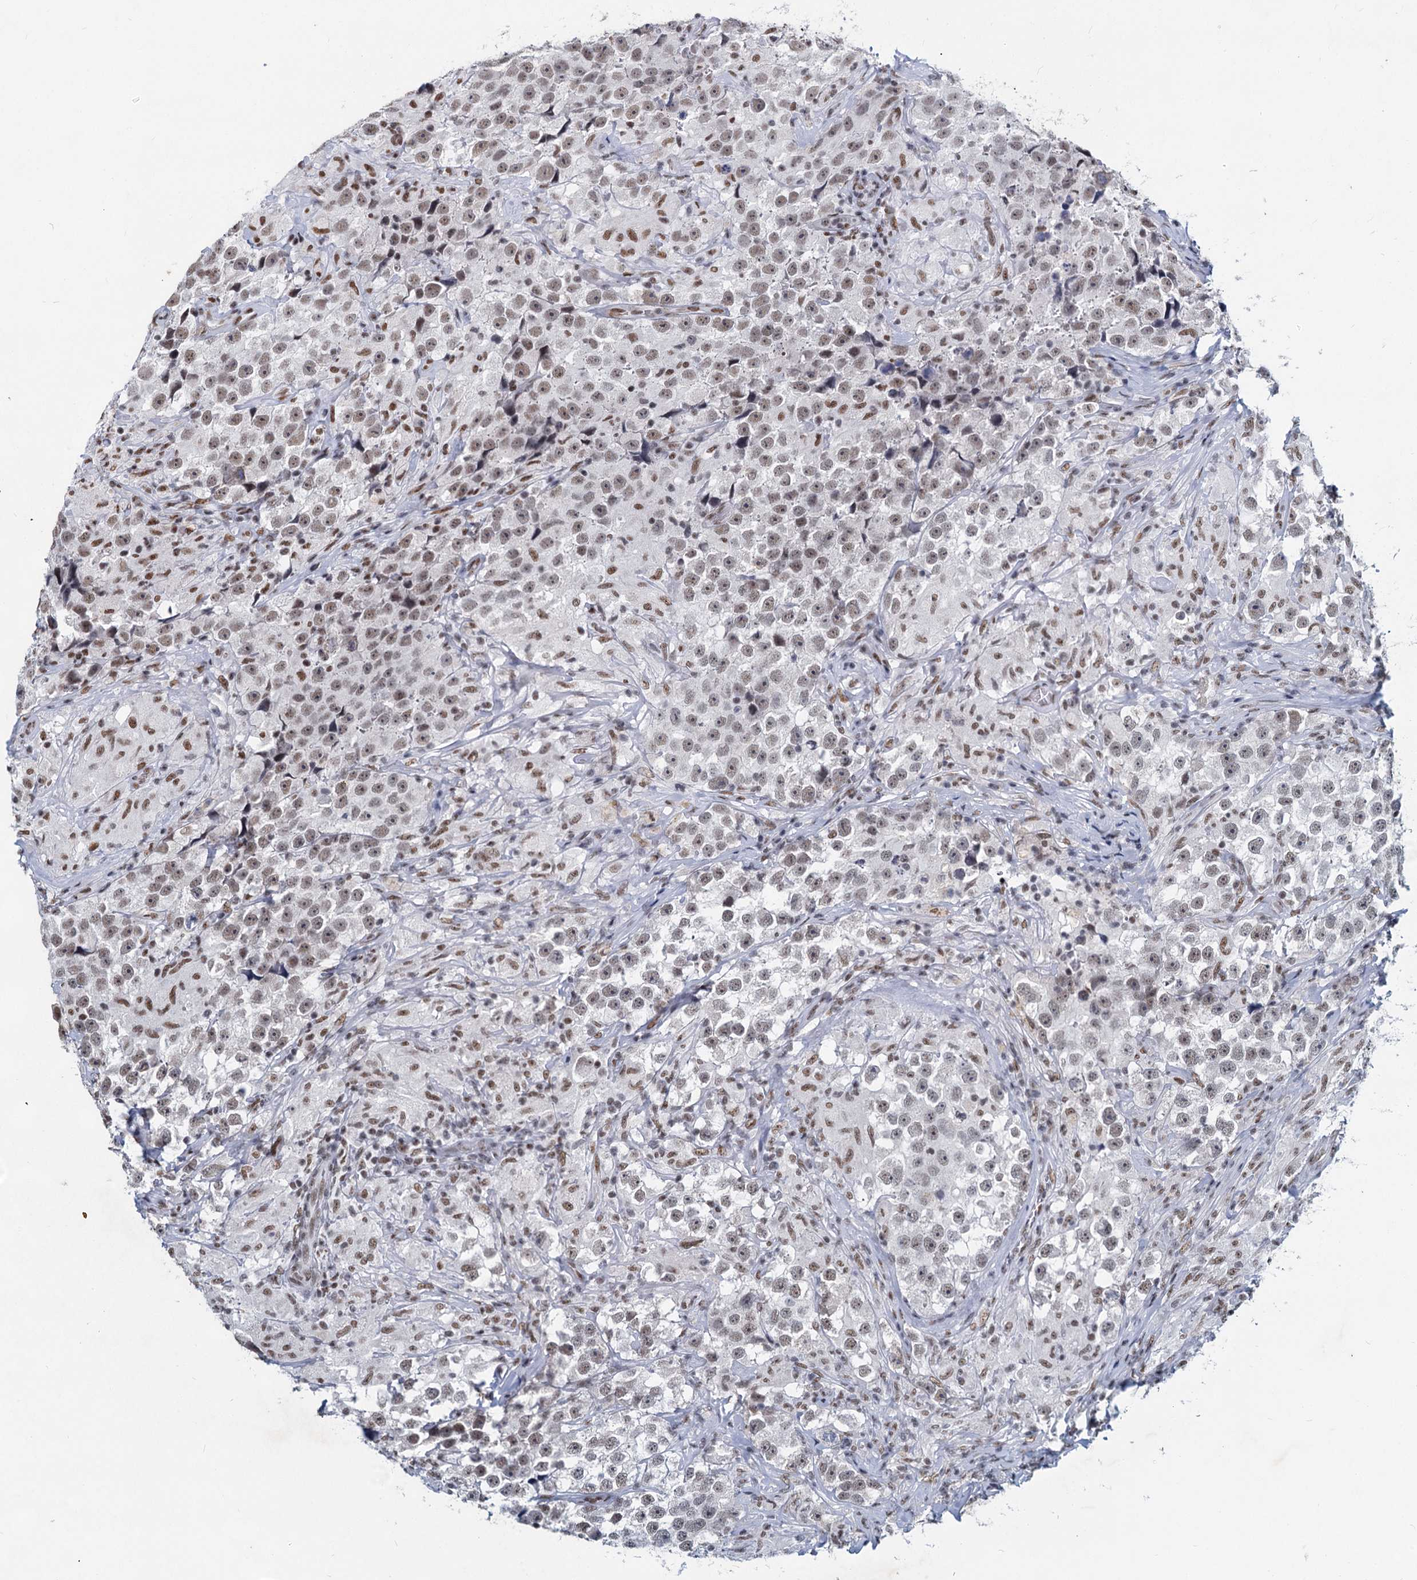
{"staining": {"intensity": "weak", "quantity": "25%-75%", "location": "nuclear"}, "tissue": "testis cancer", "cell_type": "Tumor cells", "image_type": "cancer", "snomed": [{"axis": "morphology", "description": "Seminoma, NOS"}, {"axis": "topography", "description": "Testis"}], "caption": "The image demonstrates staining of testis cancer, revealing weak nuclear protein staining (brown color) within tumor cells. The staining is performed using DAB (3,3'-diaminobenzidine) brown chromogen to label protein expression. The nuclei are counter-stained blue using hematoxylin.", "gene": "METTL14", "patient": {"sex": "male", "age": 46}}